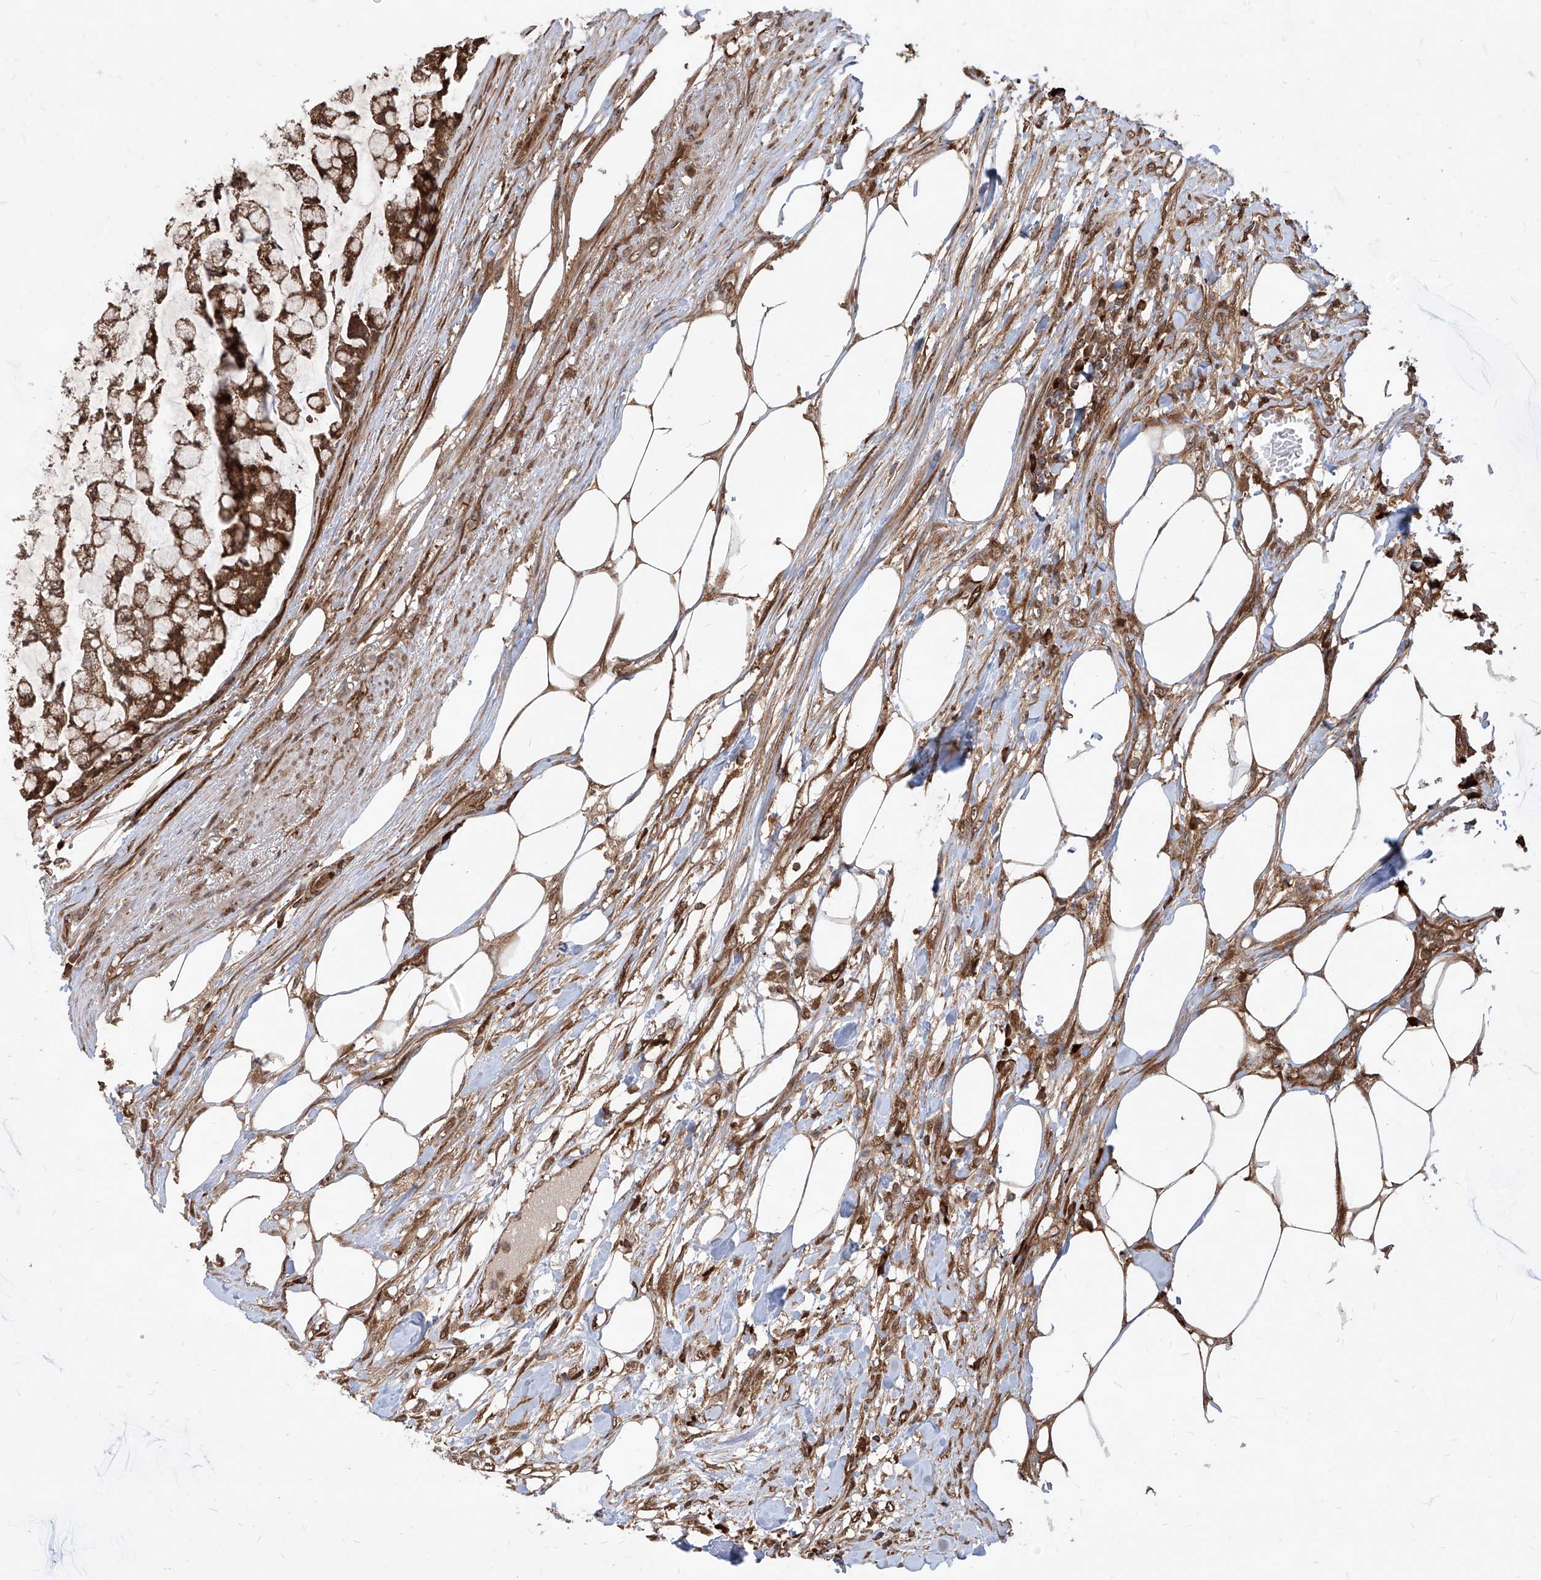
{"staining": {"intensity": "moderate", "quantity": ">75%", "location": "cytoplasmic/membranous,nuclear"}, "tissue": "colorectal cancer", "cell_type": "Tumor cells", "image_type": "cancer", "snomed": [{"axis": "morphology", "description": "Adenocarcinoma, NOS"}, {"axis": "topography", "description": "Colon"}], "caption": "IHC of human colorectal cancer exhibits medium levels of moderate cytoplasmic/membranous and nuclear positivity in approximately >75% of tumor cells. Using DAB (brown) and hematoxylin (blue) stains, captured at high magnification using brightfield microscopy.", "gene": "MAGED2", "patient": {"sex": "female", "age": 84}}